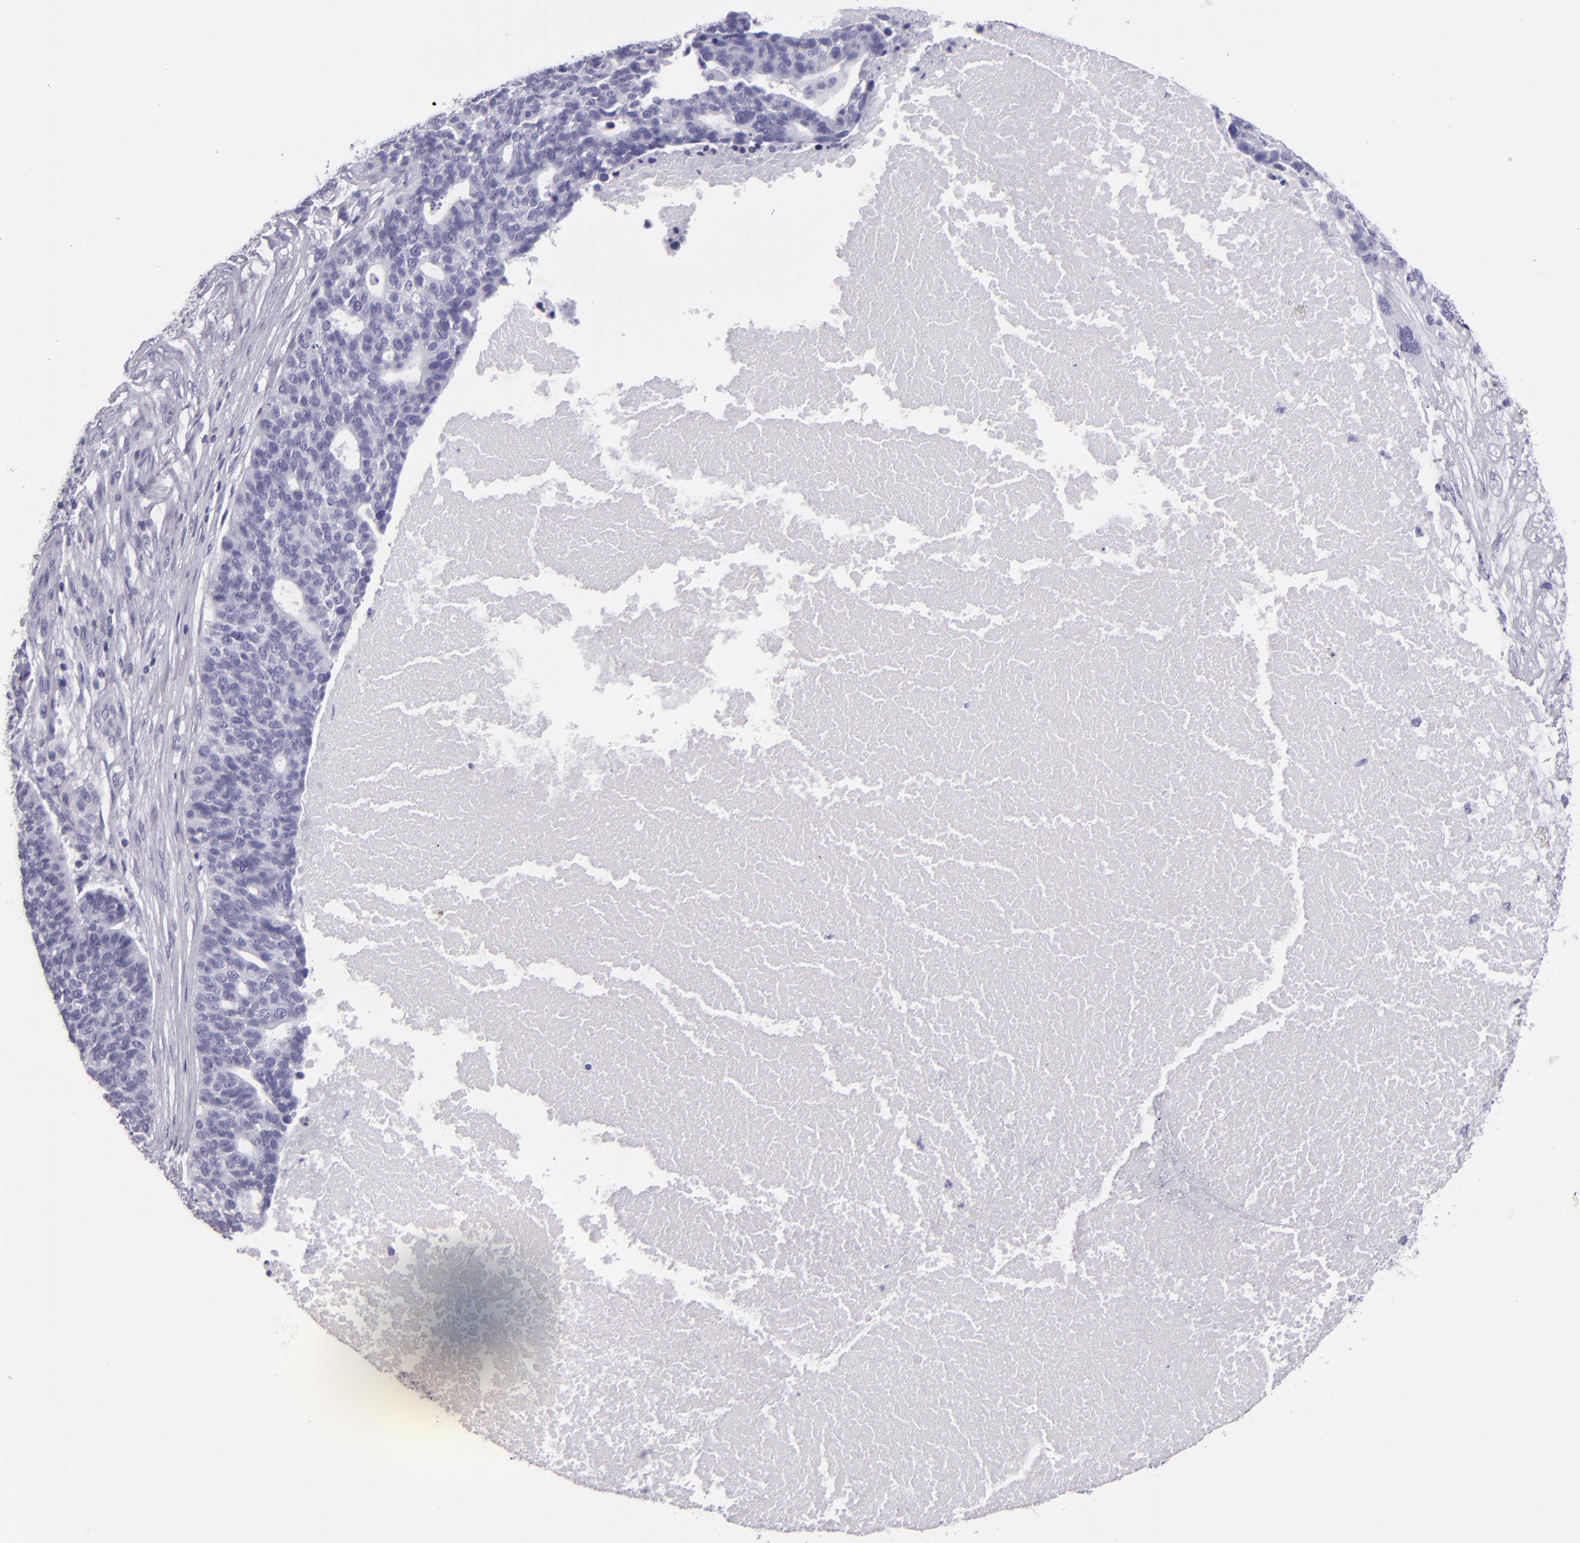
{"staining": {"intensity": "negative", "quantity": "none", "location": "none"}, "tissue": "ovarian cancer", "cell_type": "Tumor cells", "image_type": "cancer", "snomed": [{"axis": "morphology", "description": "Cystadenocarcinoma, serous, NOS"}, {"axis": "topography", "description": "Ovary"}], "caption": "The histopathology image shows no significant expression in tumor cells of ovarian cancer.", "gene": "CR2", "patient": {"sex": "female", "age": 59}}